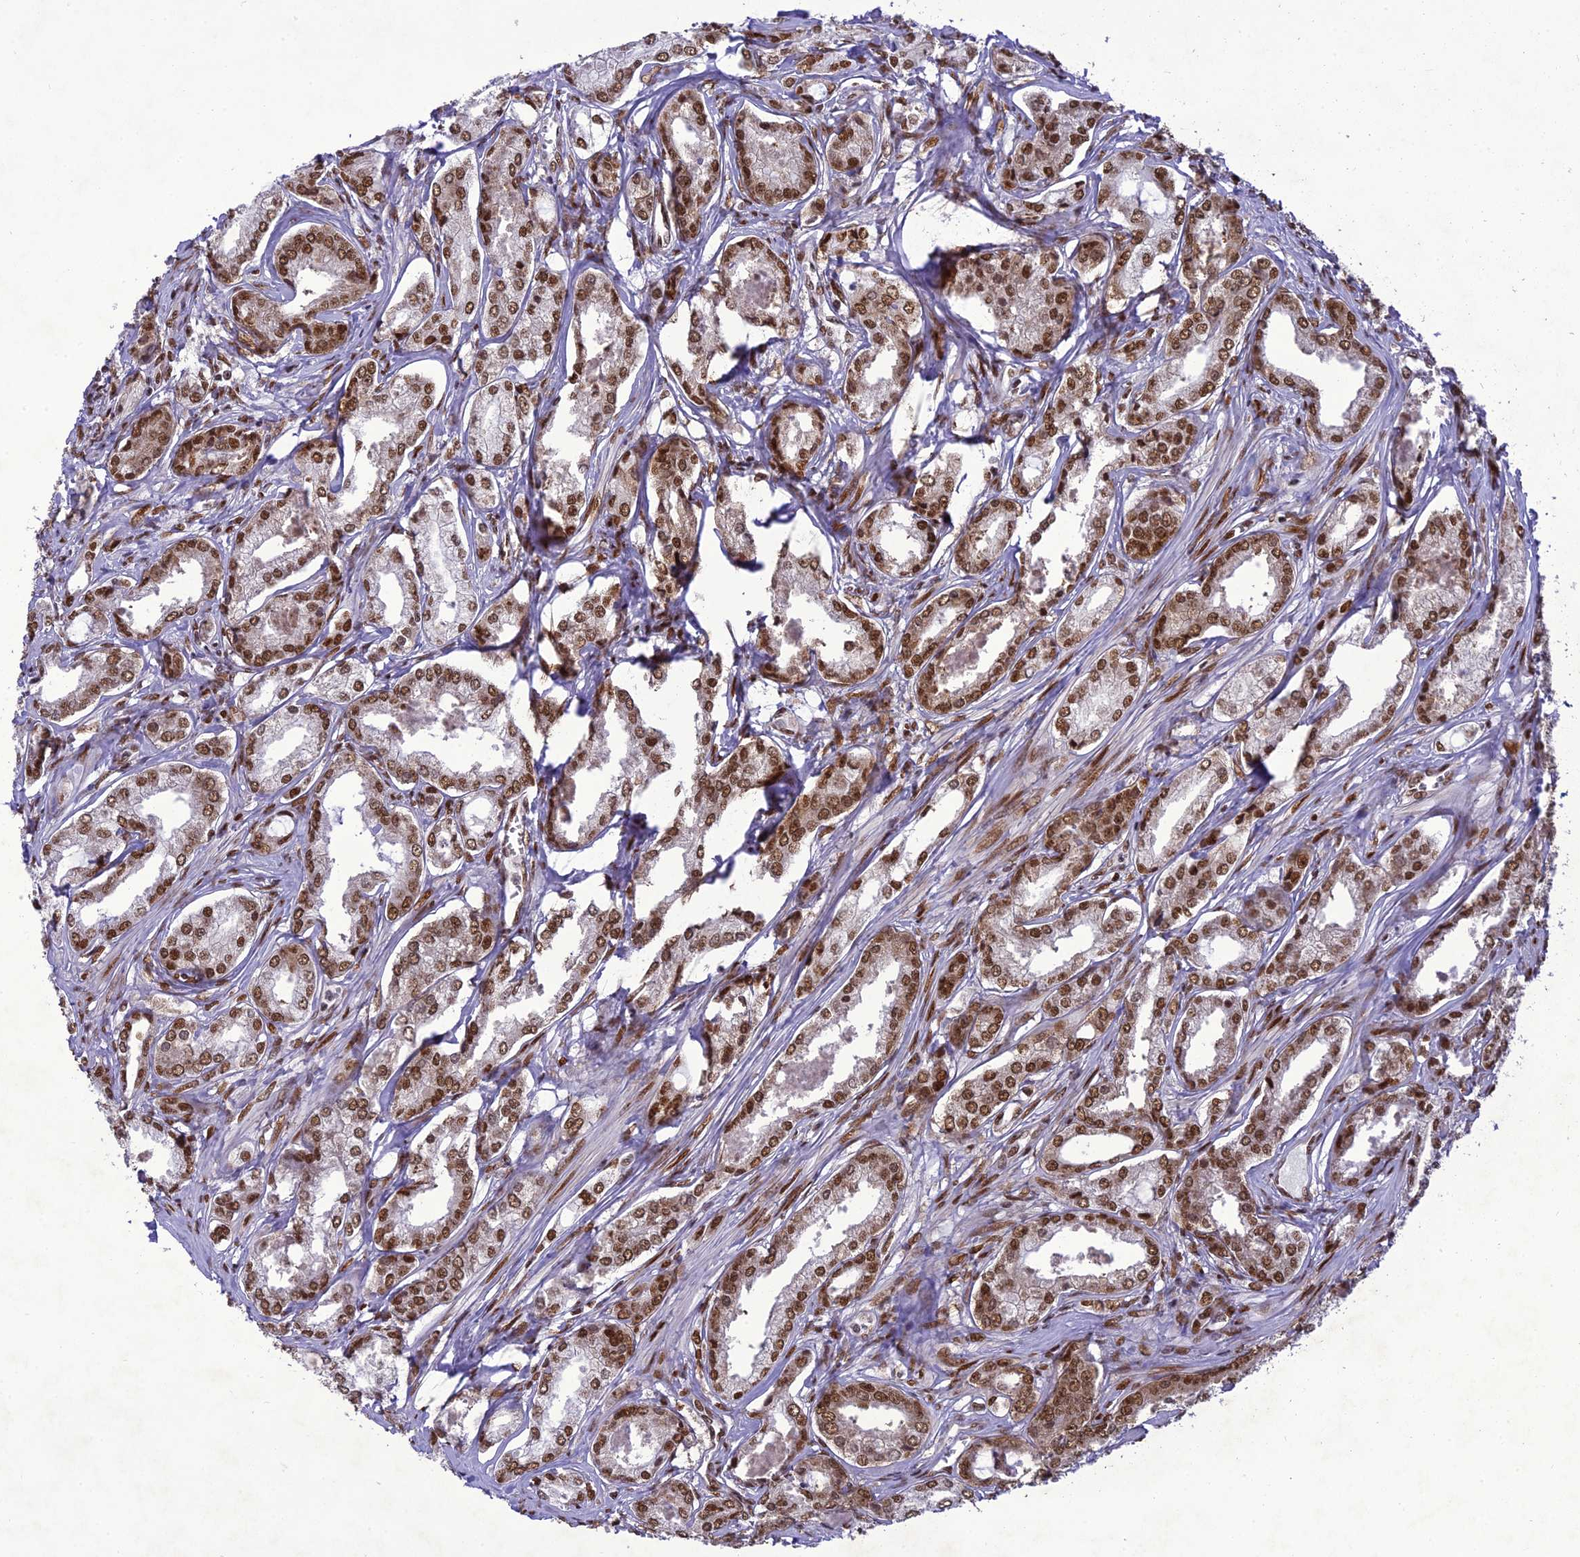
{"staining": {"intensity": "strong", "quantity": ">75%", "location": "nuclear"}, "tissue": "prostate cancer", "cell_type": "Tumor cells", "image_type": "cancer", "snomed": [{"axis": "morphology", "description": "Adenocarcinoma, Low grade"}, {"axis": "topography", "description": "Prostate"}], "caption": "Protein staining by immunohistochemistry displays strong nuclear expression in about >75% of tumor cells in prostate cancer.", "gene": "DDX1", "patient": {"sex": "male", "age": 68}}